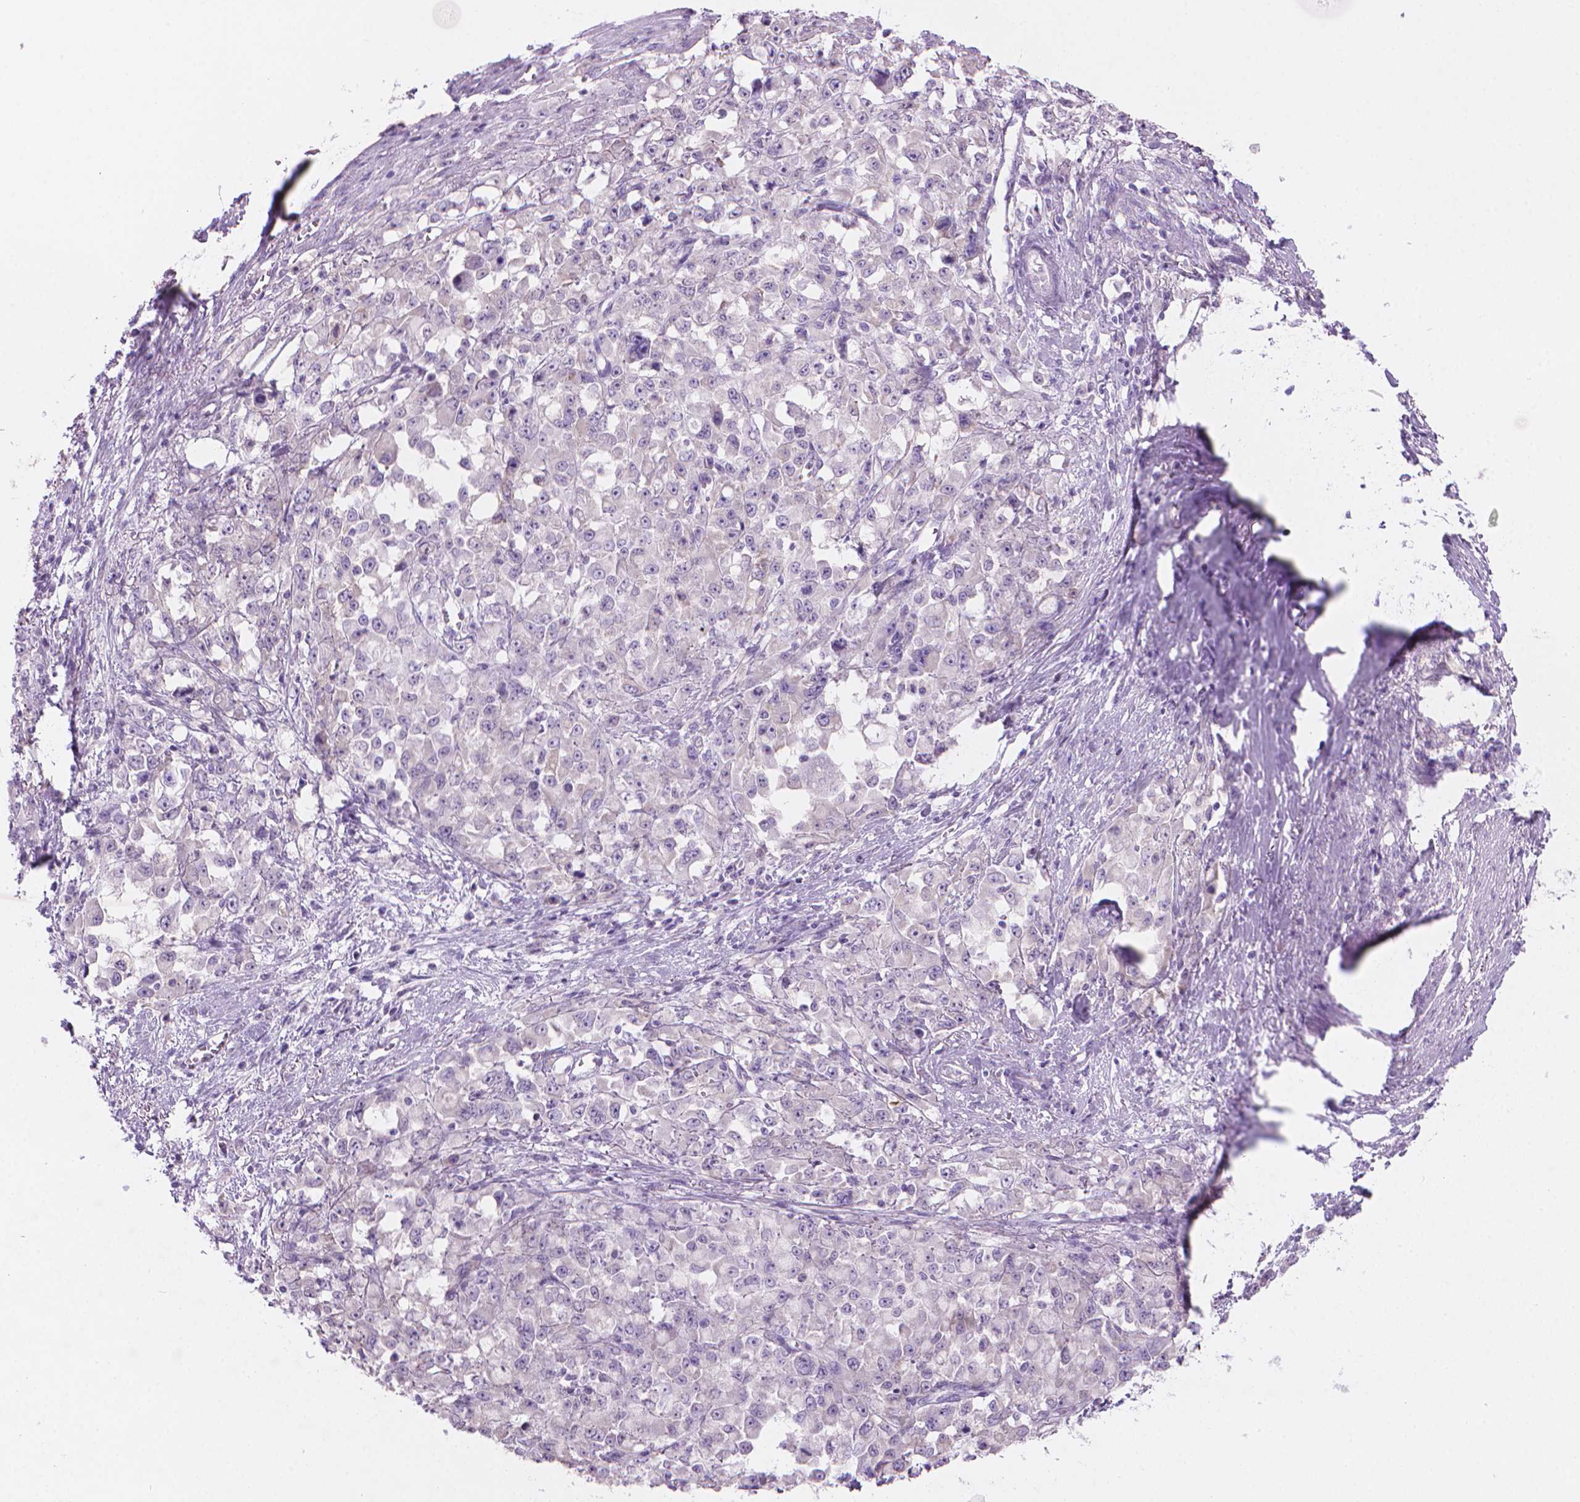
{"staining": {"intensity": "negative", "quantity": "none", "location": "none"}, "tissue": "stomach cancer", "cell_type": "Tumor cells", "image_type": "cancer", "snomed": [{"axis": "morphology", "description": "Adenocarcinoma, NOS"}, {"axis": "topography", "description": "Stomach"}], "caption": "Tumor cells show no significant protein positivity in stomach cancer (adenocarcinoma).", "gene": "ENSG00000187186", "patient": {"sex": "female", "age": 76}}